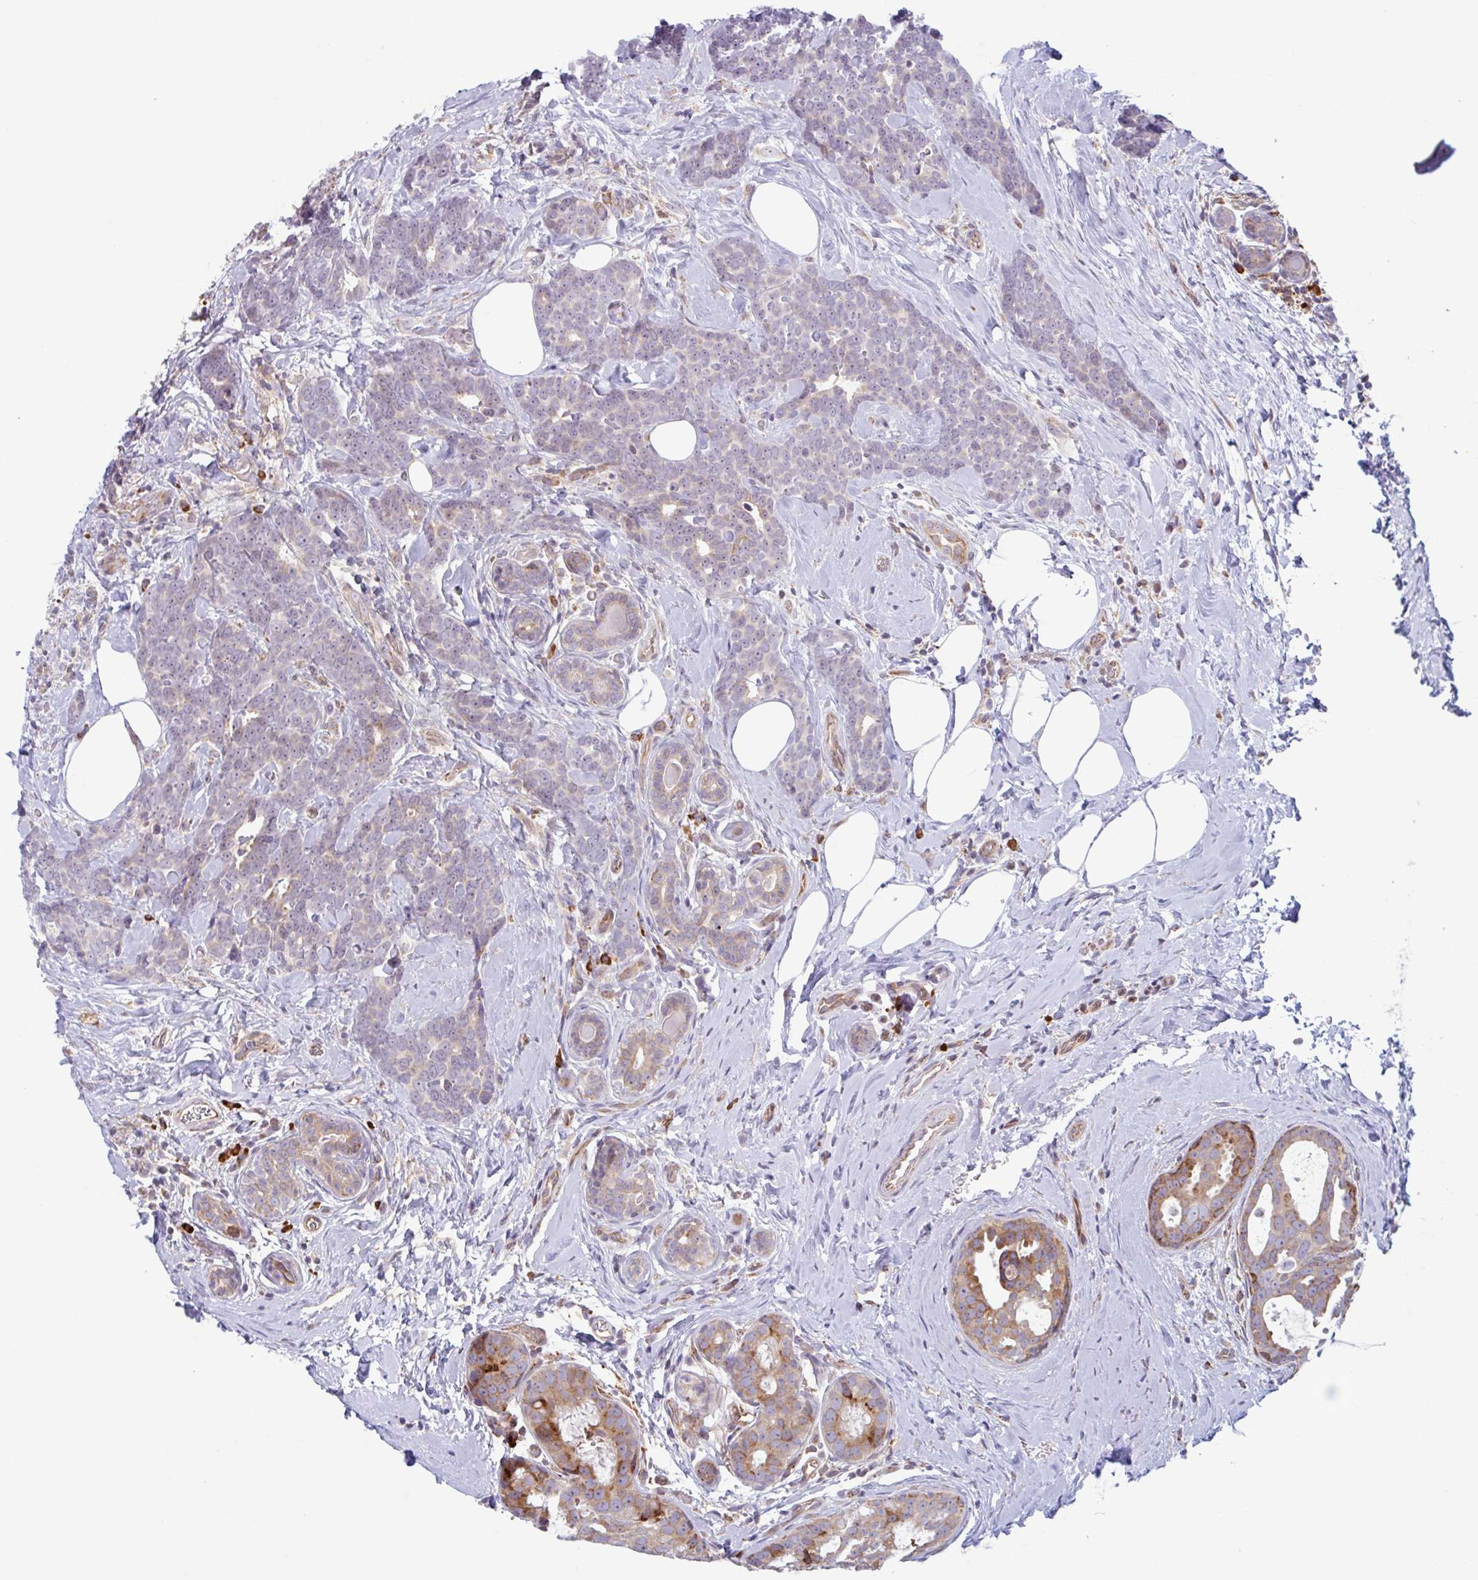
{"staining": {"intensity": "negative", "quantity": "none", "location": "none"}, "tissue": "breast cancer", "cell_type": "Tumor cells", "image_type": "cancer", "snomed": [{"axis": "morphology", "description": "Duct carcinoma"}, {"axis": "topography", "description": "Breast"}], "caption": "DAB (3,3'-diaminobenzidine) immunohistochemical staining of breast intraductal carcinoma exhibits no significant positivity in tumor cells. Brightfield microscopy of immunohistochemistry stained with DAB (brown) and hematoxylin (blue), captured at high magnification.", "gene": "RIT1", "patient": {"sex": "female", "age": 71}}